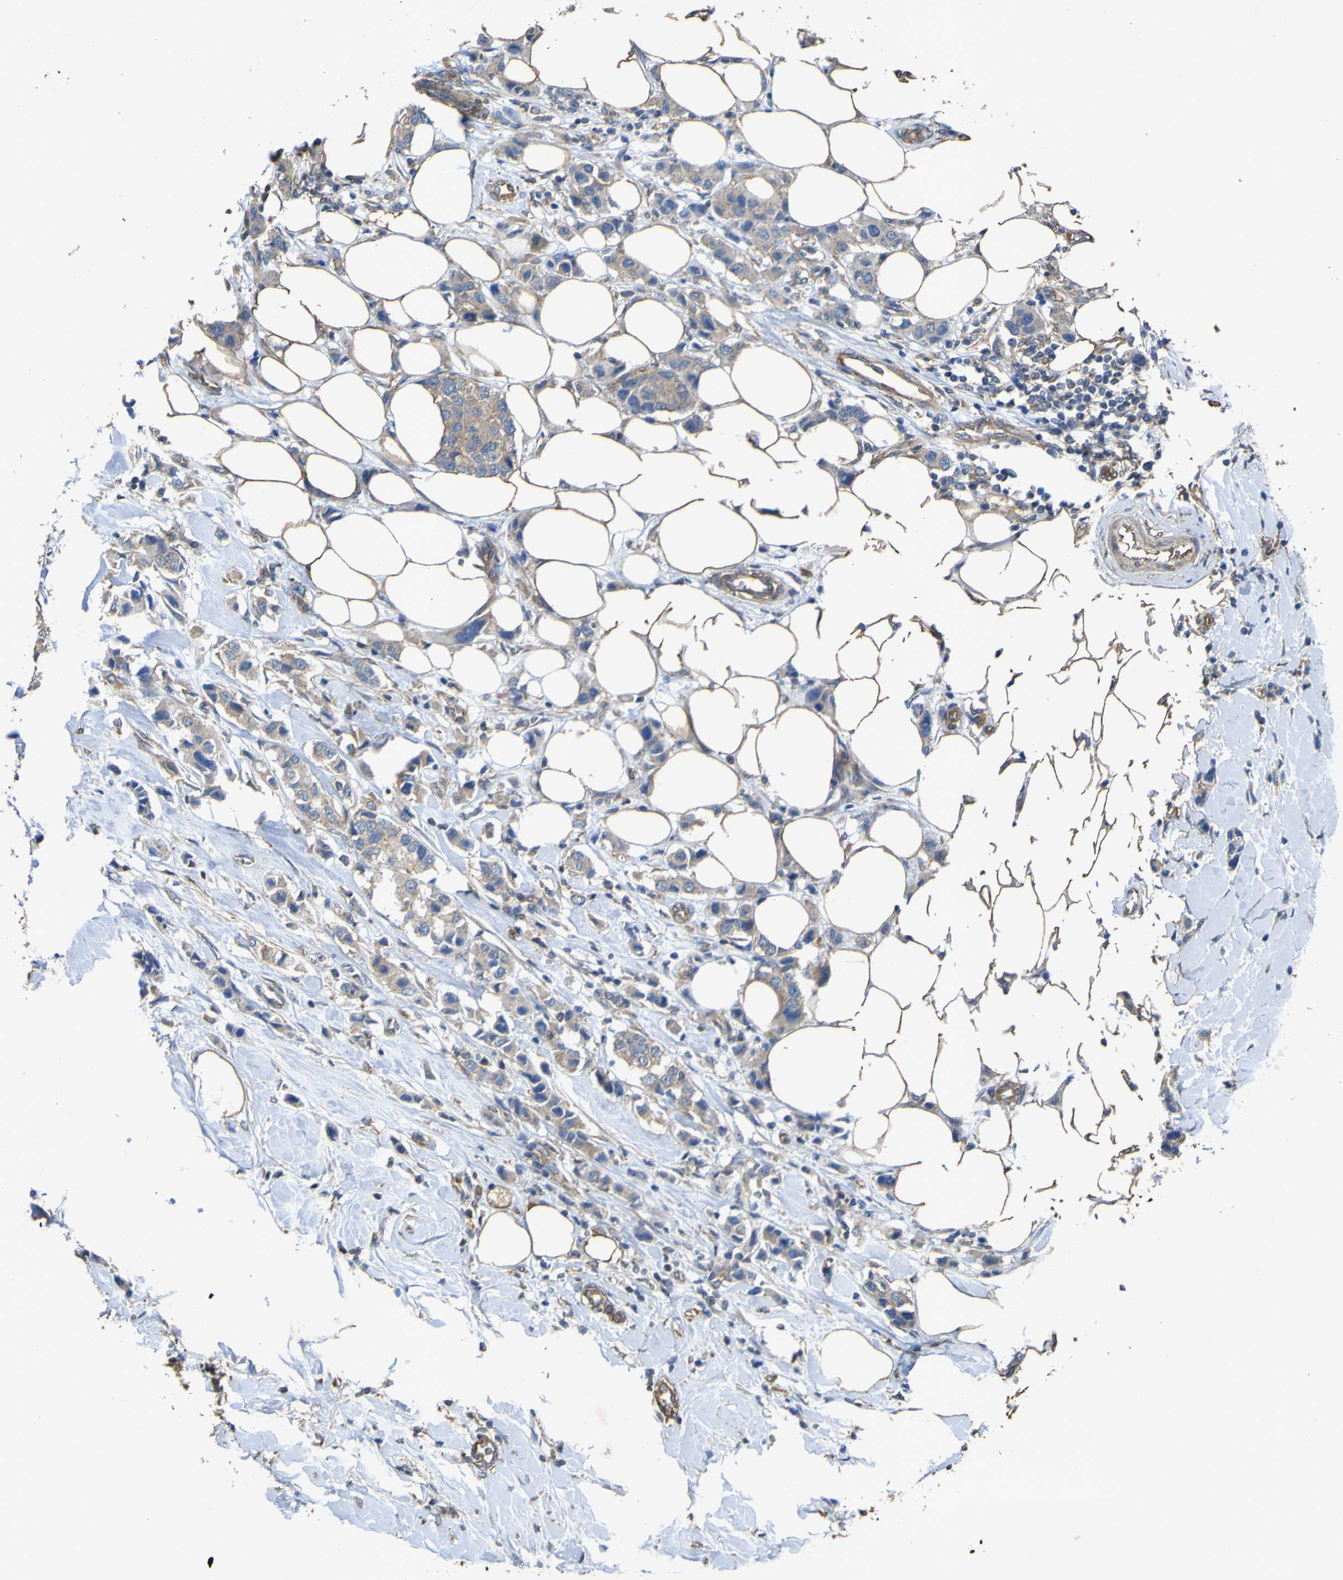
{"staining": {"intensity": "weak", "quantity": ">75%", "location": "cytoplasmic/membranous"}, "tissue": "breast cancer", "cell_type": "Tumor cells", "image_type": "cancer", "snomed": [{"axis": "morphology", "description": "Normal tissue, NOS"}, {"axis": "morphology", "description": "Duct carcinoma"}, {"axis": "topography", "description": "Breast"}], "caption": "There is low levels of weak cytoplasmic/membranous expression in tumor cells of breast intraductal carcinoma, as demonstrated by immunohistochemical staining (brown color).", "gene": "TNFSF15", "patient": {"sex": "female", "age": 50}}